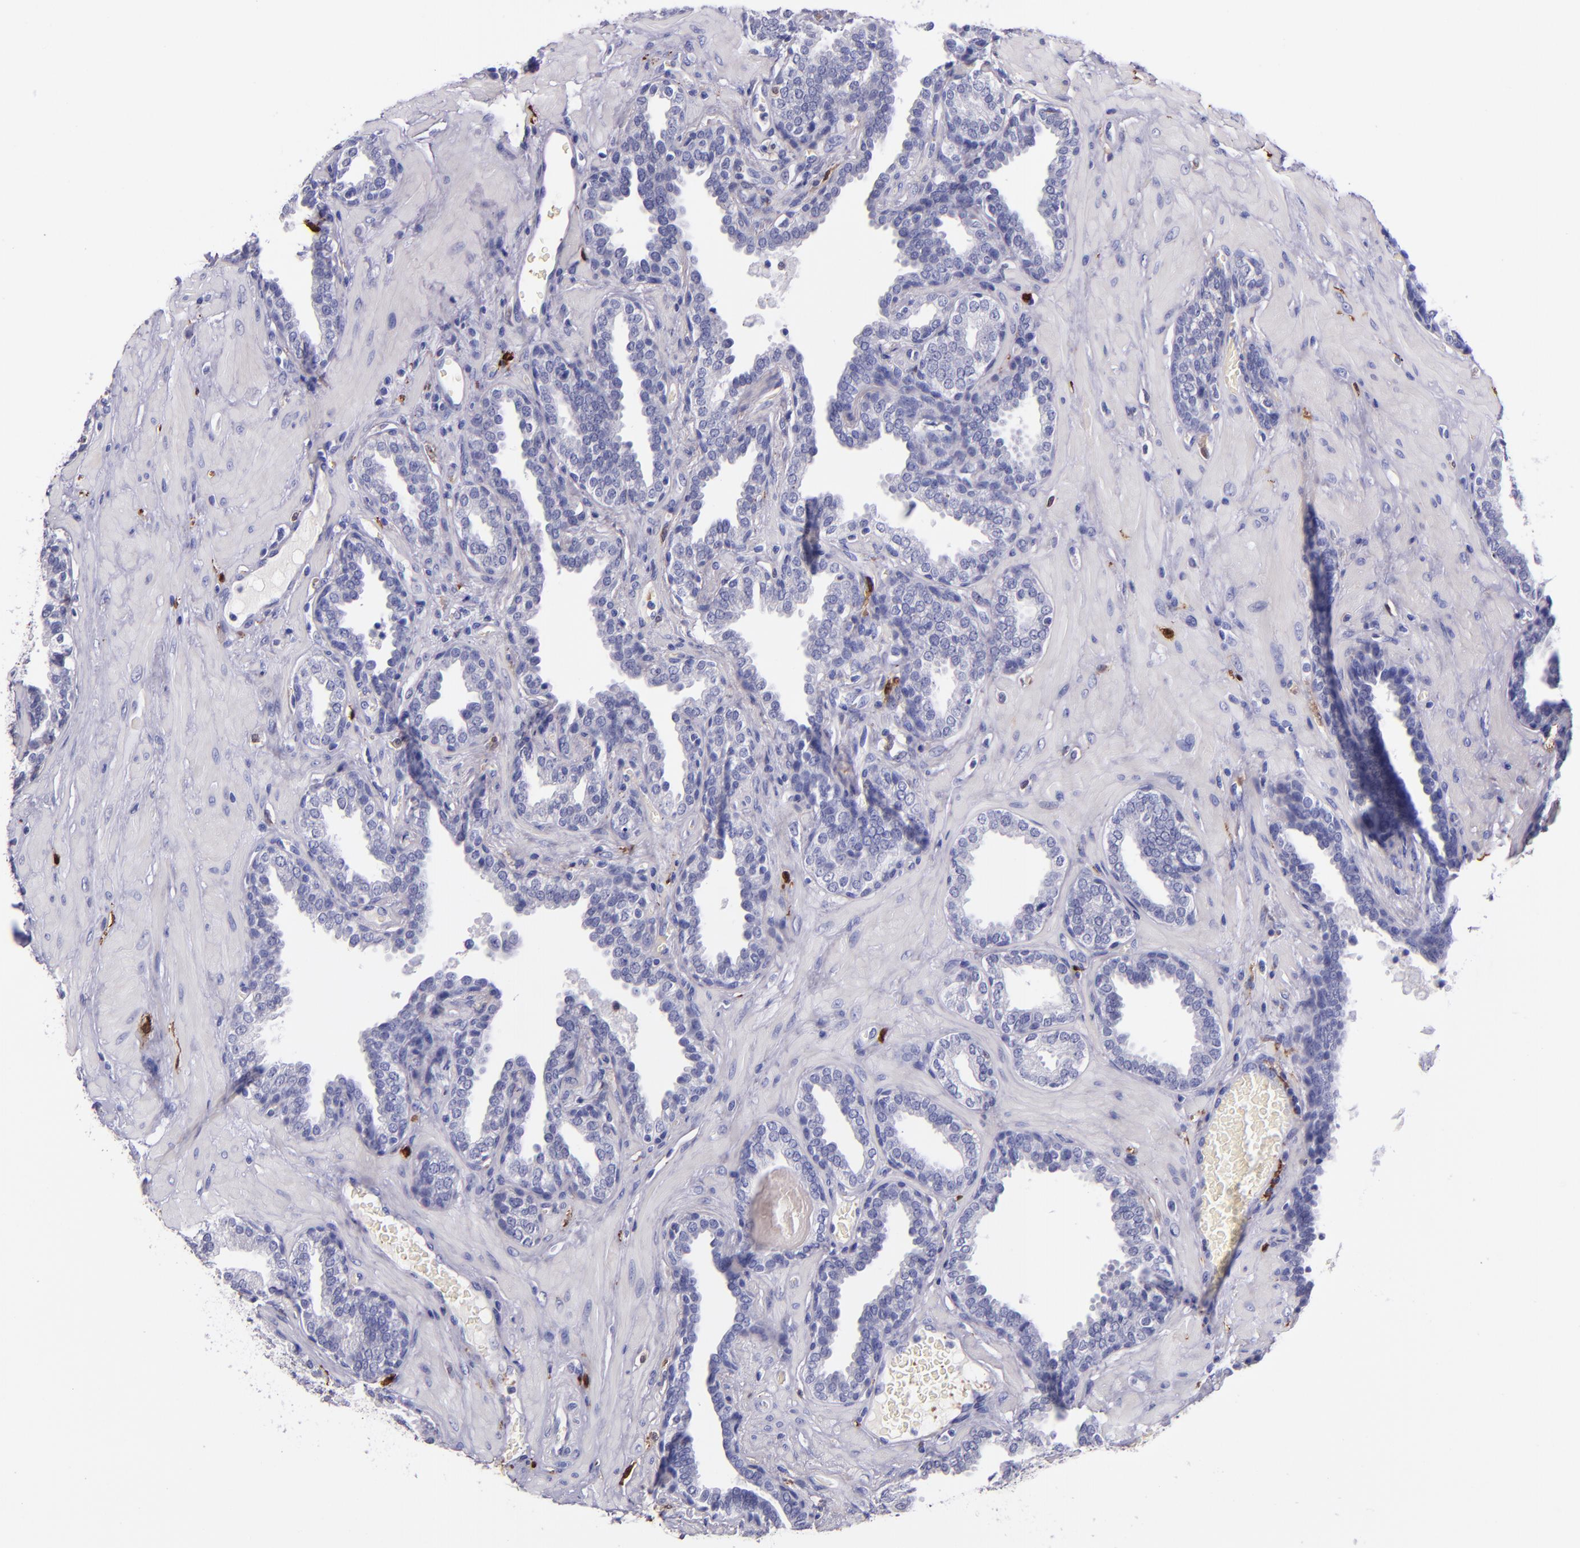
{"staining": {"intensity": "negative", "quantity": "none", "location": "none"}, "tissue": "prostate", "cell_type": "Glandular cells", "image_type": "normal", "snomed": [{"axis": "morphology", "description": "Normal tissue, NOS"}, {"axis": "topography", "description": "Prostate"}], "caption": "Prostate stained for a protein using IHC shows no staining glandular cells.", "gene": "F13A1", "patient": {"sex": "male", "age": 51}}